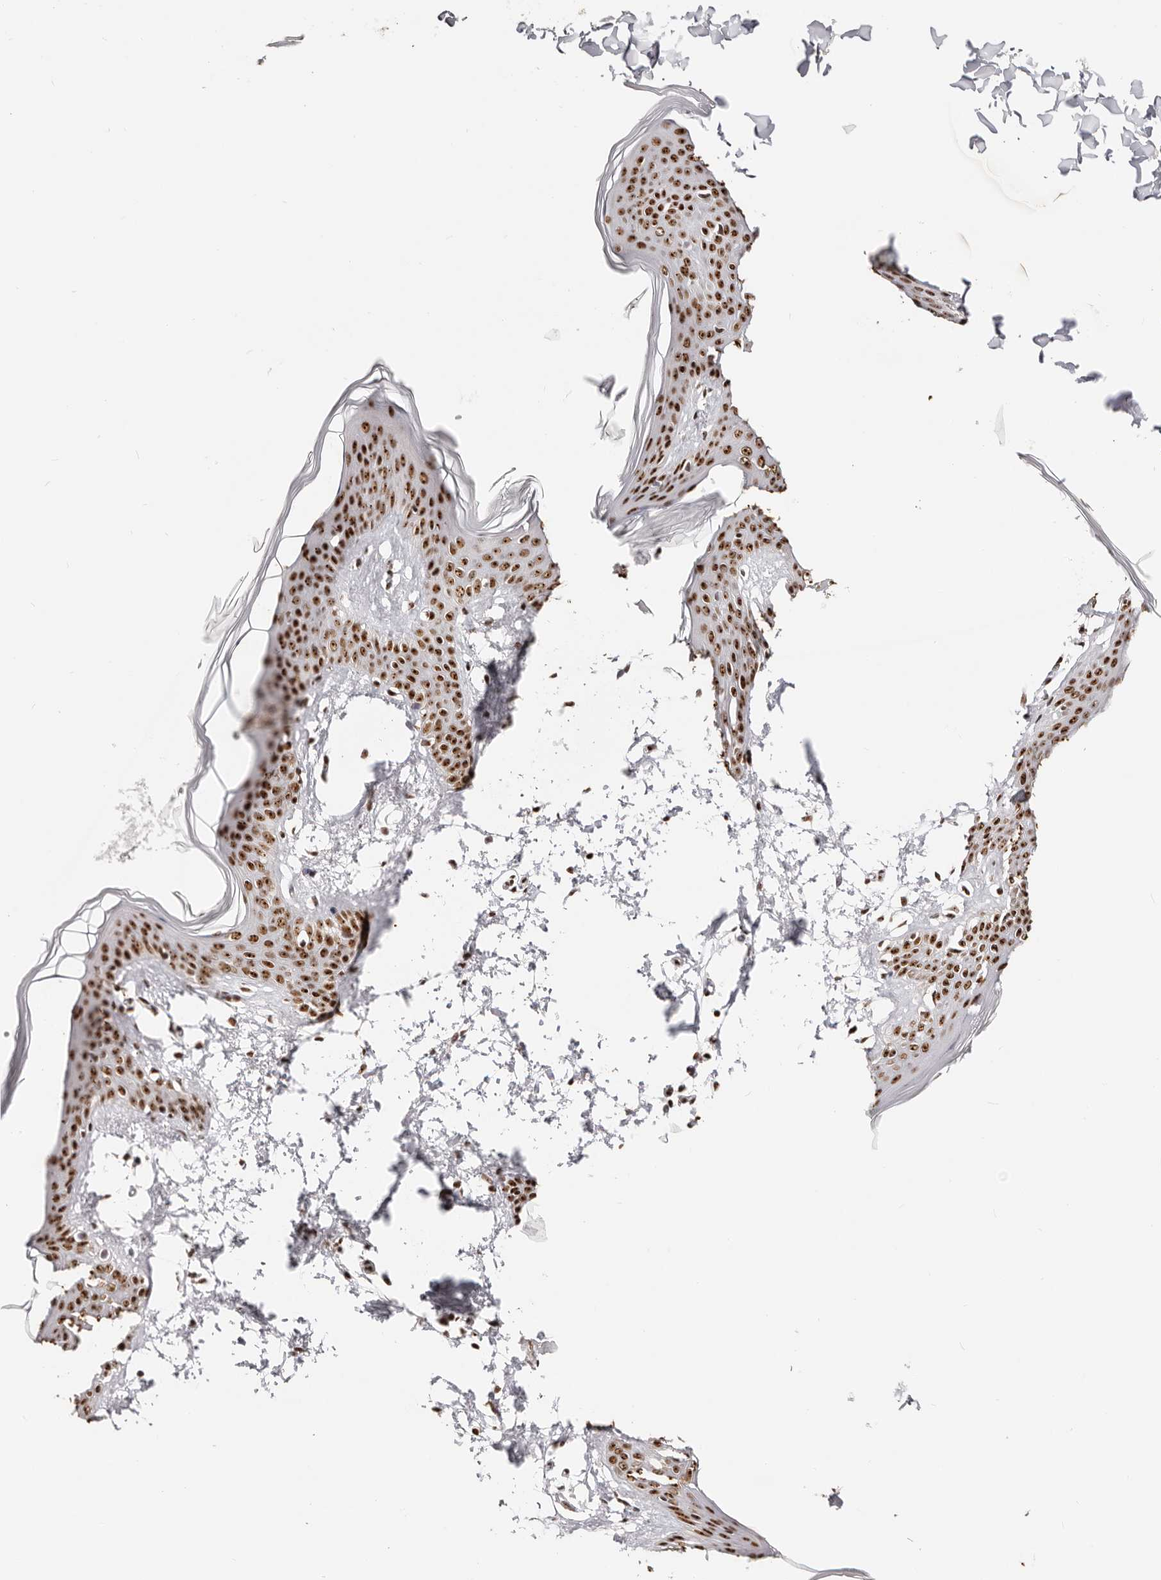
{"staining": {"intensity": "moderate", "quantity": ">75%", "location": "nuclear"}, "tissue": "skin", "cell_type": "Fibroblasts", "image_type": "normal", "snomed": [{"axis": "morphology", "description": "Normal tissue, NOS"}, {"axis": "topography", "description": "Skin"}], "caption": "Immunohistochemical staining of unremarkable skin demonstrates medium levels of moderate nuclear positivity in approximately >75% of fibroblasts.", "gene": "IQGAP3", "patient": {"sex": "female", "age": 17}}